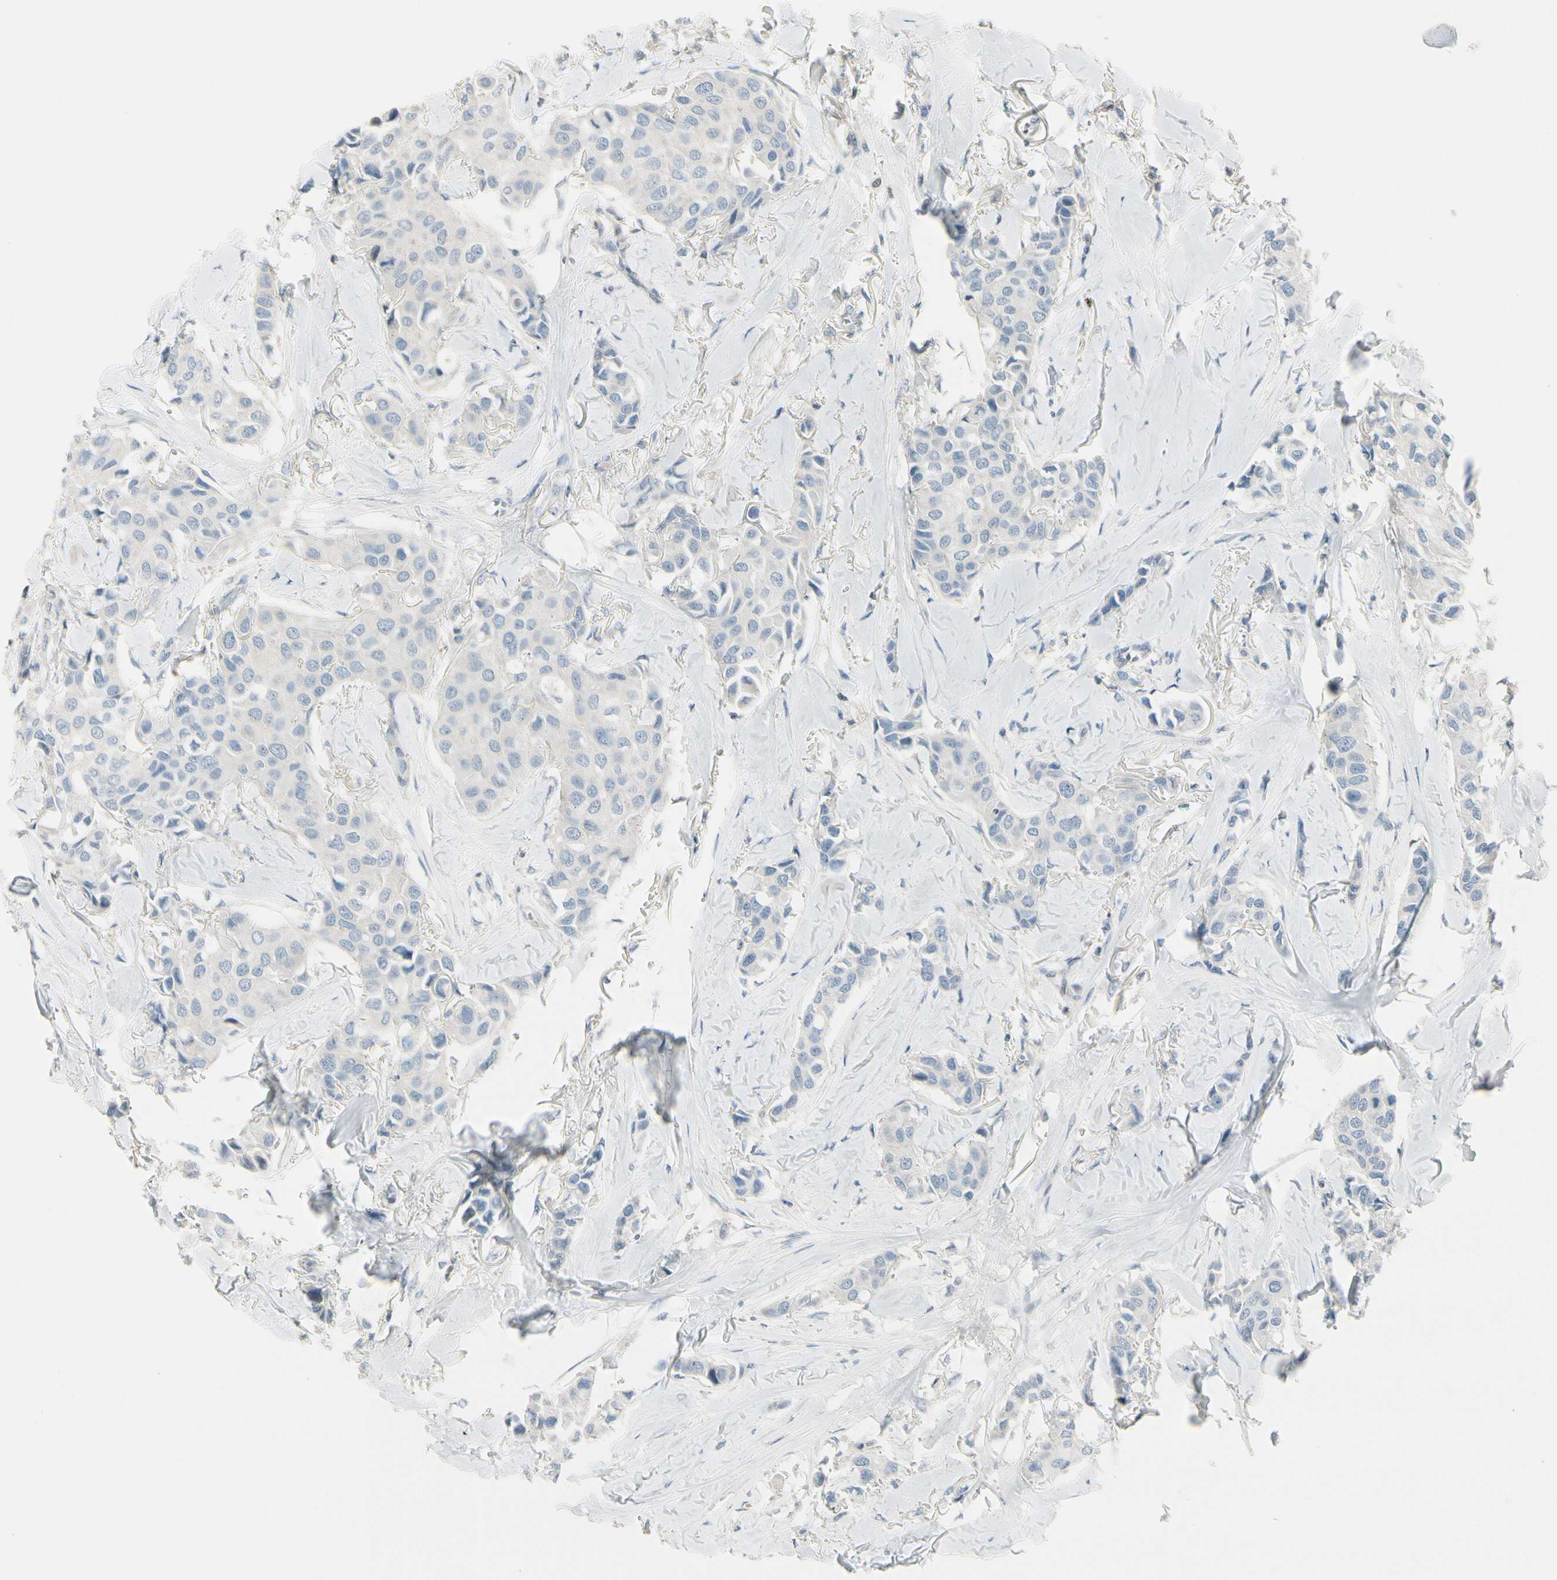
{"staining": {"intensity": "negative", "quantity": "none", "location": "none"}, "tissue": "breast cancer", "cell_type": "Tumor cells", "image_type": "cancer", "snomed": [{"axis": "morphology", "description": "Duct carcinoma"}, {"axis": "topography", "description": "Breast"}], "caption": "This is an immunohistochemistry (IHC) micrograph of infiltrating ductal carcinoma (breast). There is no expression in tumor cells.", "gene": "CYP2E1", "patient": {"sex": "female", "age": 80}}